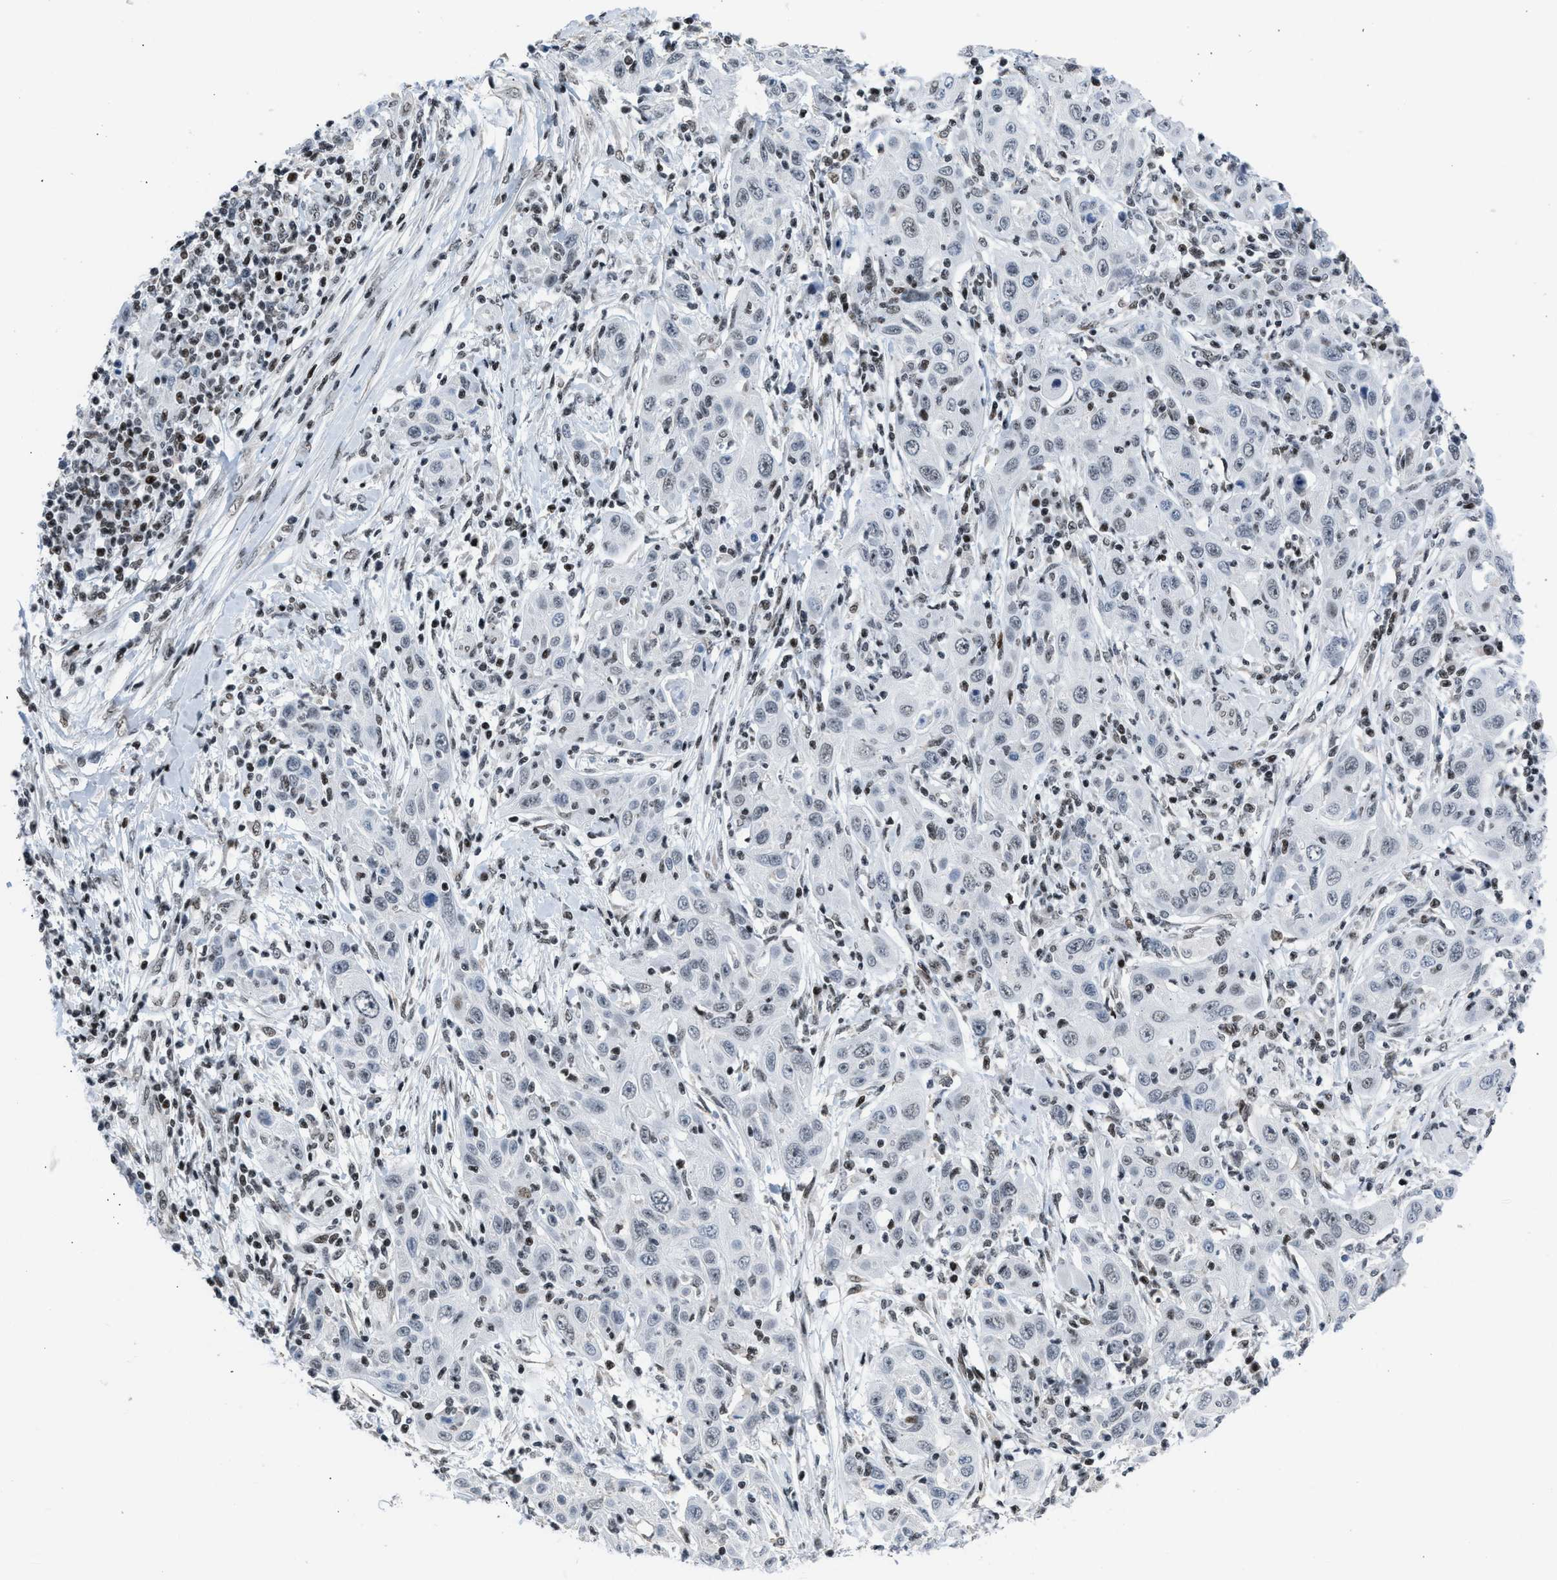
{"staining": {"intensity": "negative", "quantity": "none", "location": "none"}, "tissue": "skin cancer", "cell_type": "Tumor cells", "image_type": "cancer", "snomed": [{"axis": "morphology", "description": "Squamous cell carcinoma, NOS"}, {"axis": "topography", "description": "Skin"}], "caption": "The immunohistochemistry (IHC) photomicrograph has no significant positivity in tumor cells of squamous cell carcinoma (skin) tissue.", "gene": "TERF2IP", "patient": {"sex": "female", "age": 88}}